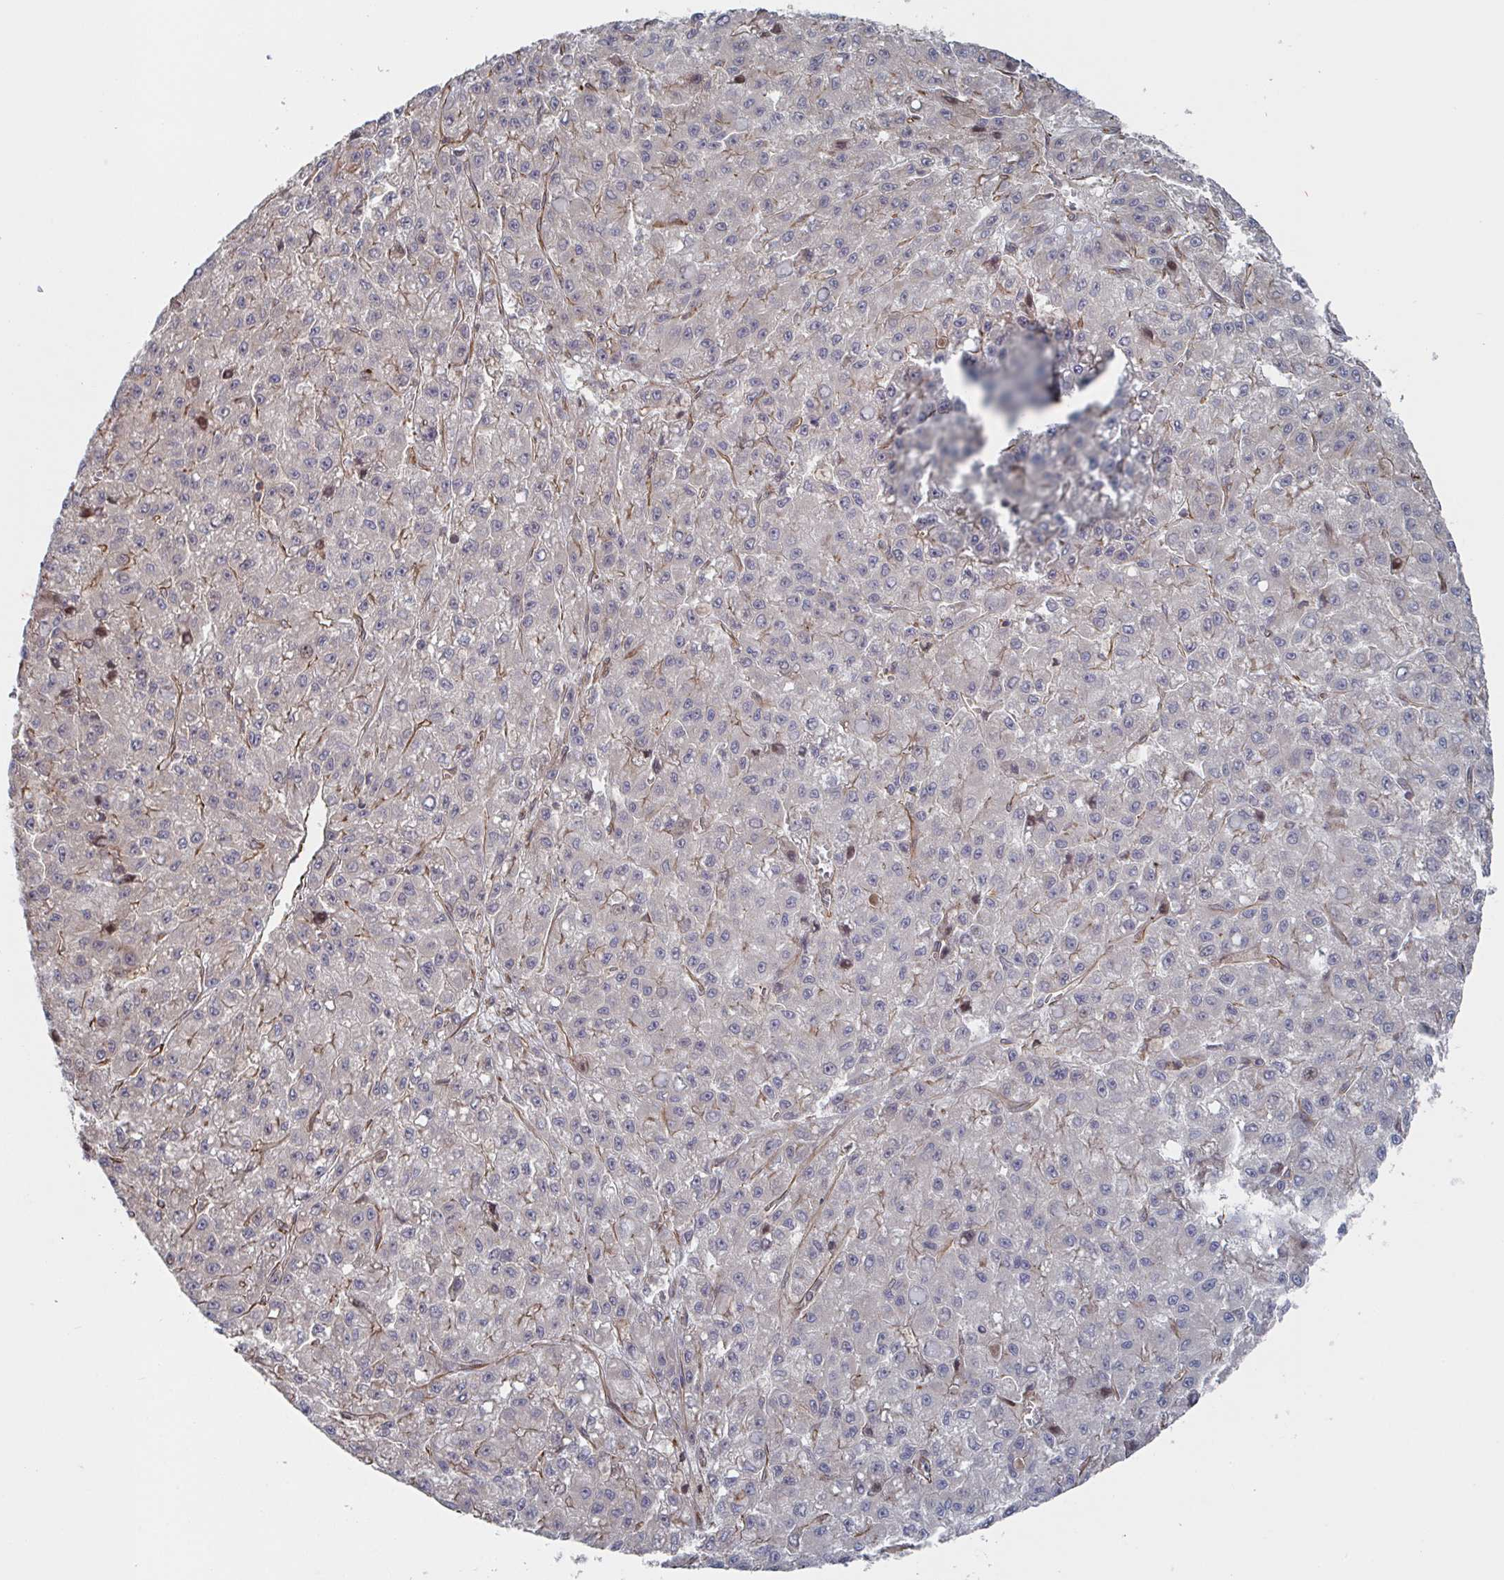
{"staining": {"intensity": "negative", "quantity": "none", "location": "none"}, "tissue": "liver cancer", "cell_type": "Tumor cells", "image_type": "cancer", "snomed": [{"axis": "morphology", "description": "Carcinoma, Hepatocellular, NOS"}, {"axis": "topography", "description": "Liver"}], "caption": "The micrograph shows no staining of tumor cells in liver cancer.", "gene": "DVL3", "patient": {"sex": "male", "age": 70}}